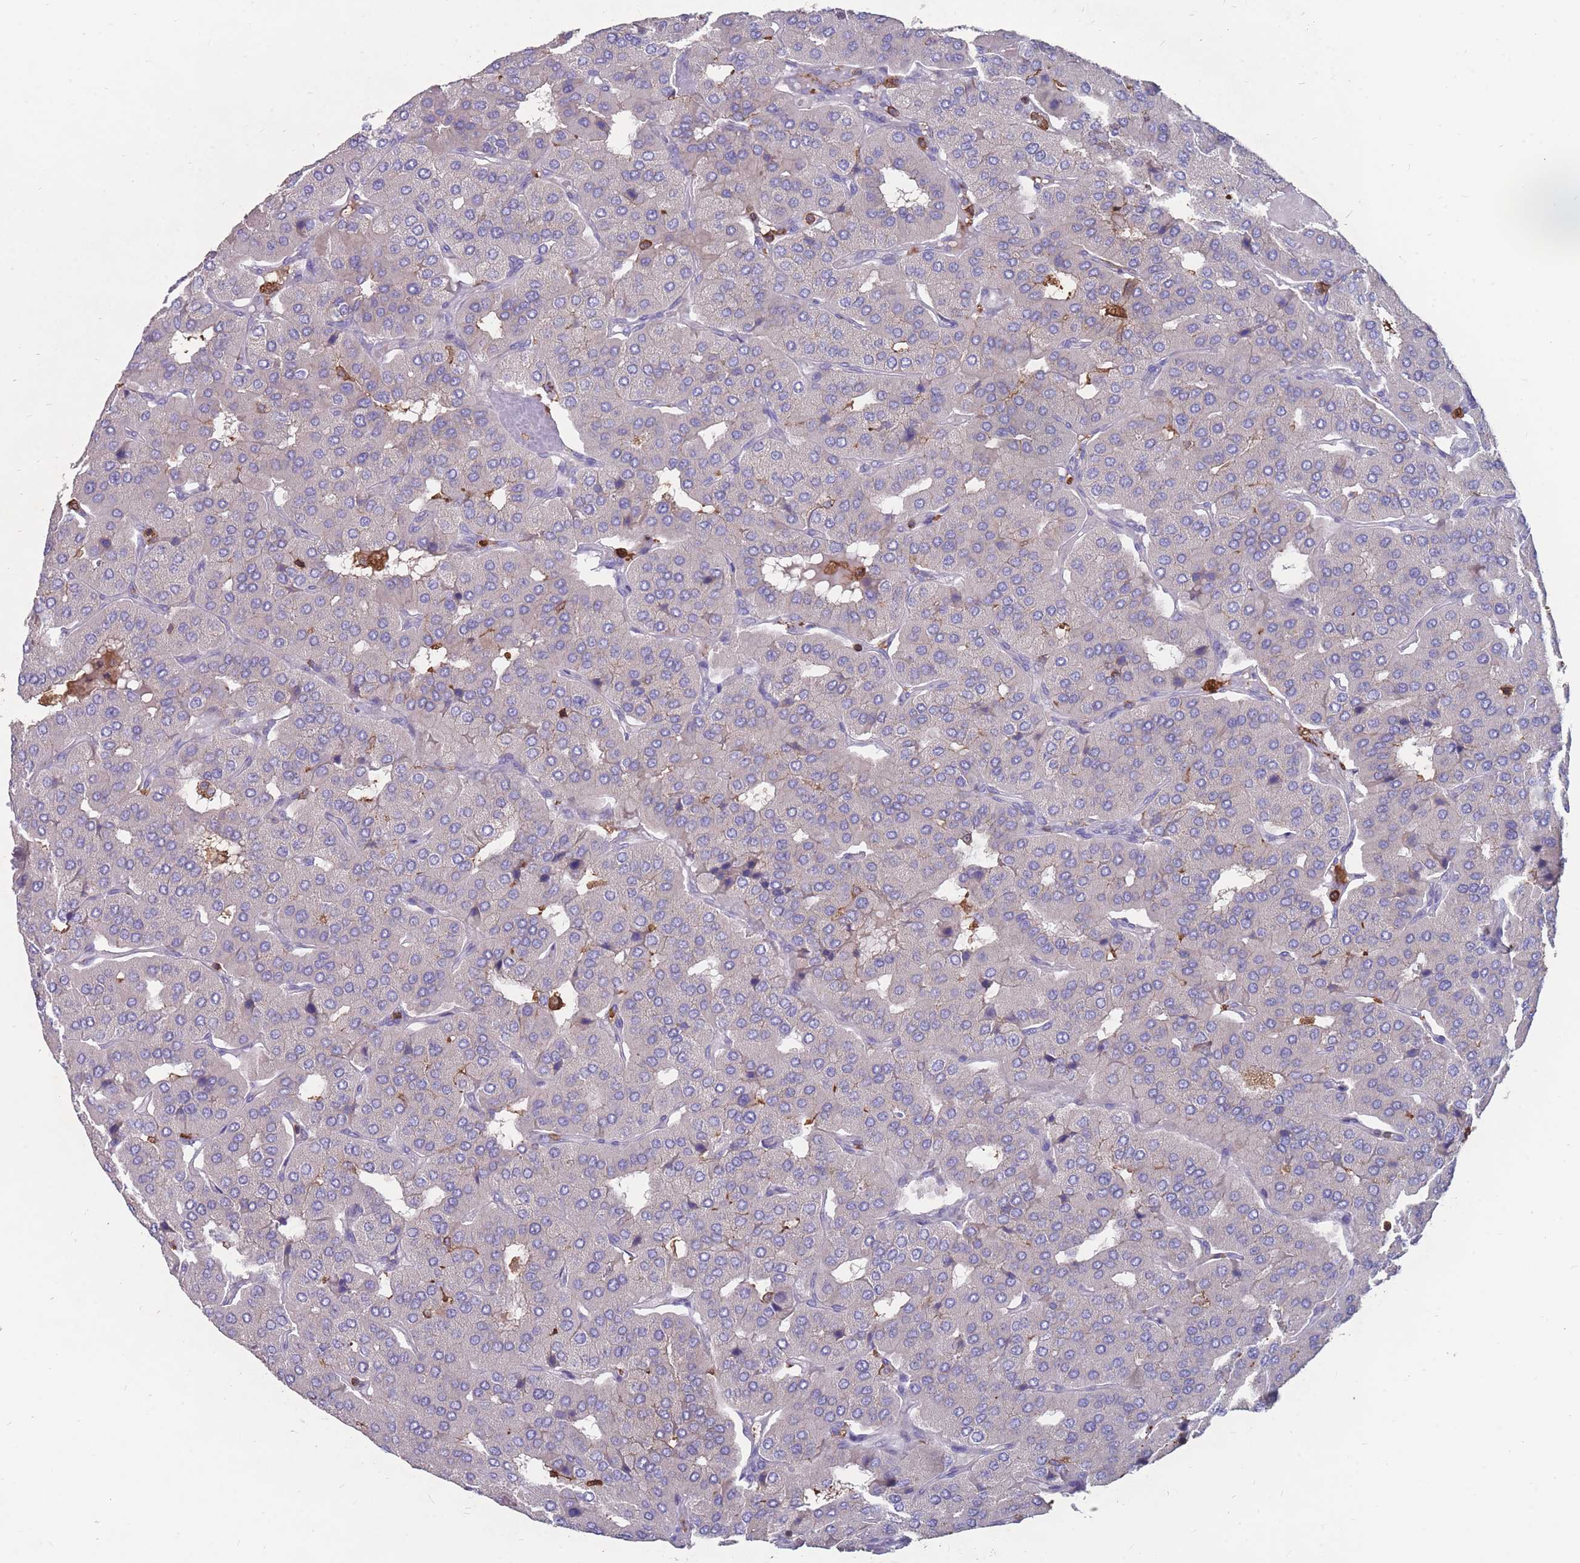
{"staining": {"intensity": "negative", "quantity": "none", "location": "none"}, "tissue": "parathyroid gland", "cell_type": "Glandular cells", "image_type": "normal", "snomed": [{"axis": "morphology", "description": "Normal tissue, NOS"}, {"axis": "morphology", "description": "Adenoma, NOS"}, {"axis": "topography", "description": "Parathyroid gland"}], "caption": "Parathyroid gland stained for a protein using IHC shows no expression glandular cells.", "gene": "CD33", "patient": {"sex": "female", "age": 86}}